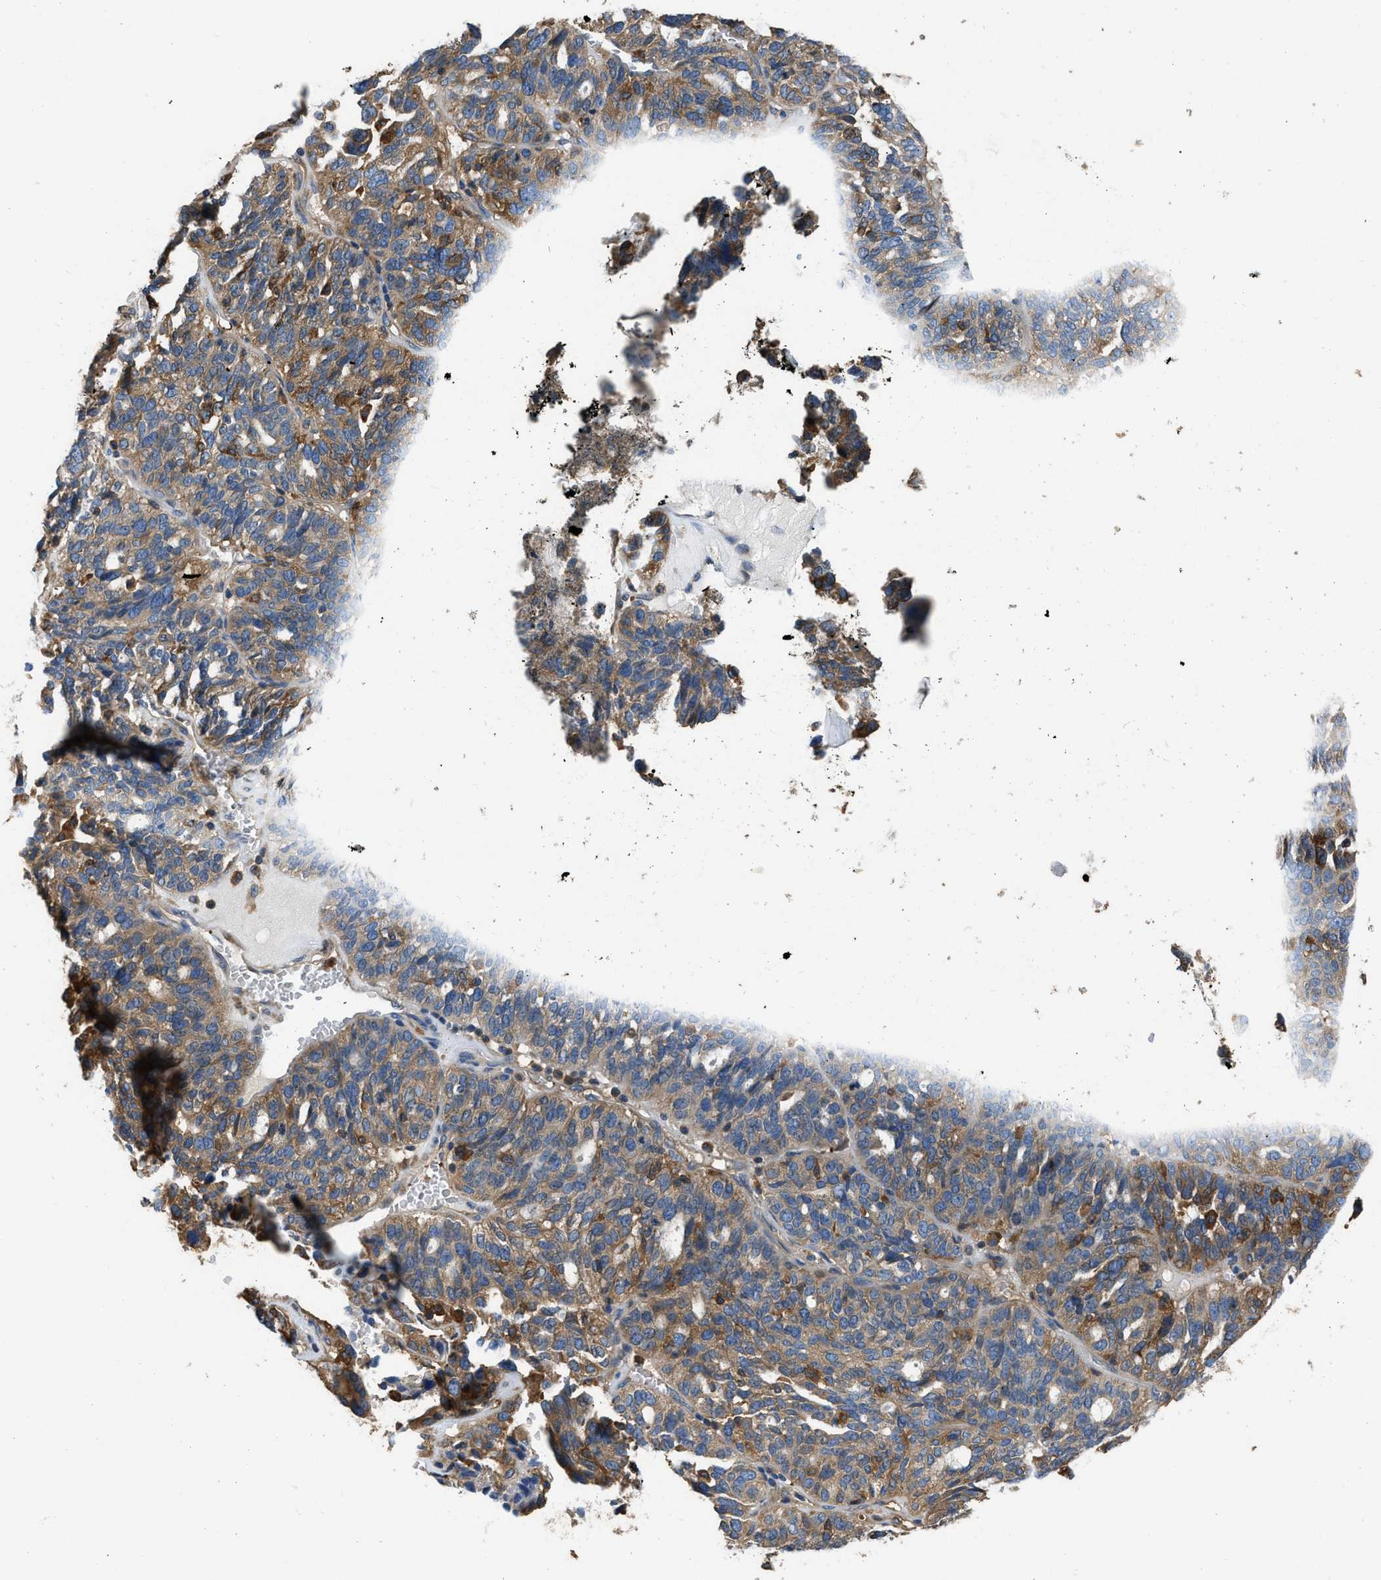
{"staining": {"intensity": "moderate", "quantity": ">75%", "location": "cytoplasmic/membranous"}, "tissue": "ovarian cancer", "cell_type": "Tumor cells", "image_type": "cancer", "snomed": [{"axis": "morphology", "description": "Cystadenocarcinoma, serous, NOS"}, {"axis": "topography", "description": "Ovary"}], "caption": "A histopathology image of human ovarian cancer stained for a protein reveals moderate cytoplasmic/membranous brown staining in tumor cells.", "gene": "PKM", "patient": {"sex": "female", "age": 59}}